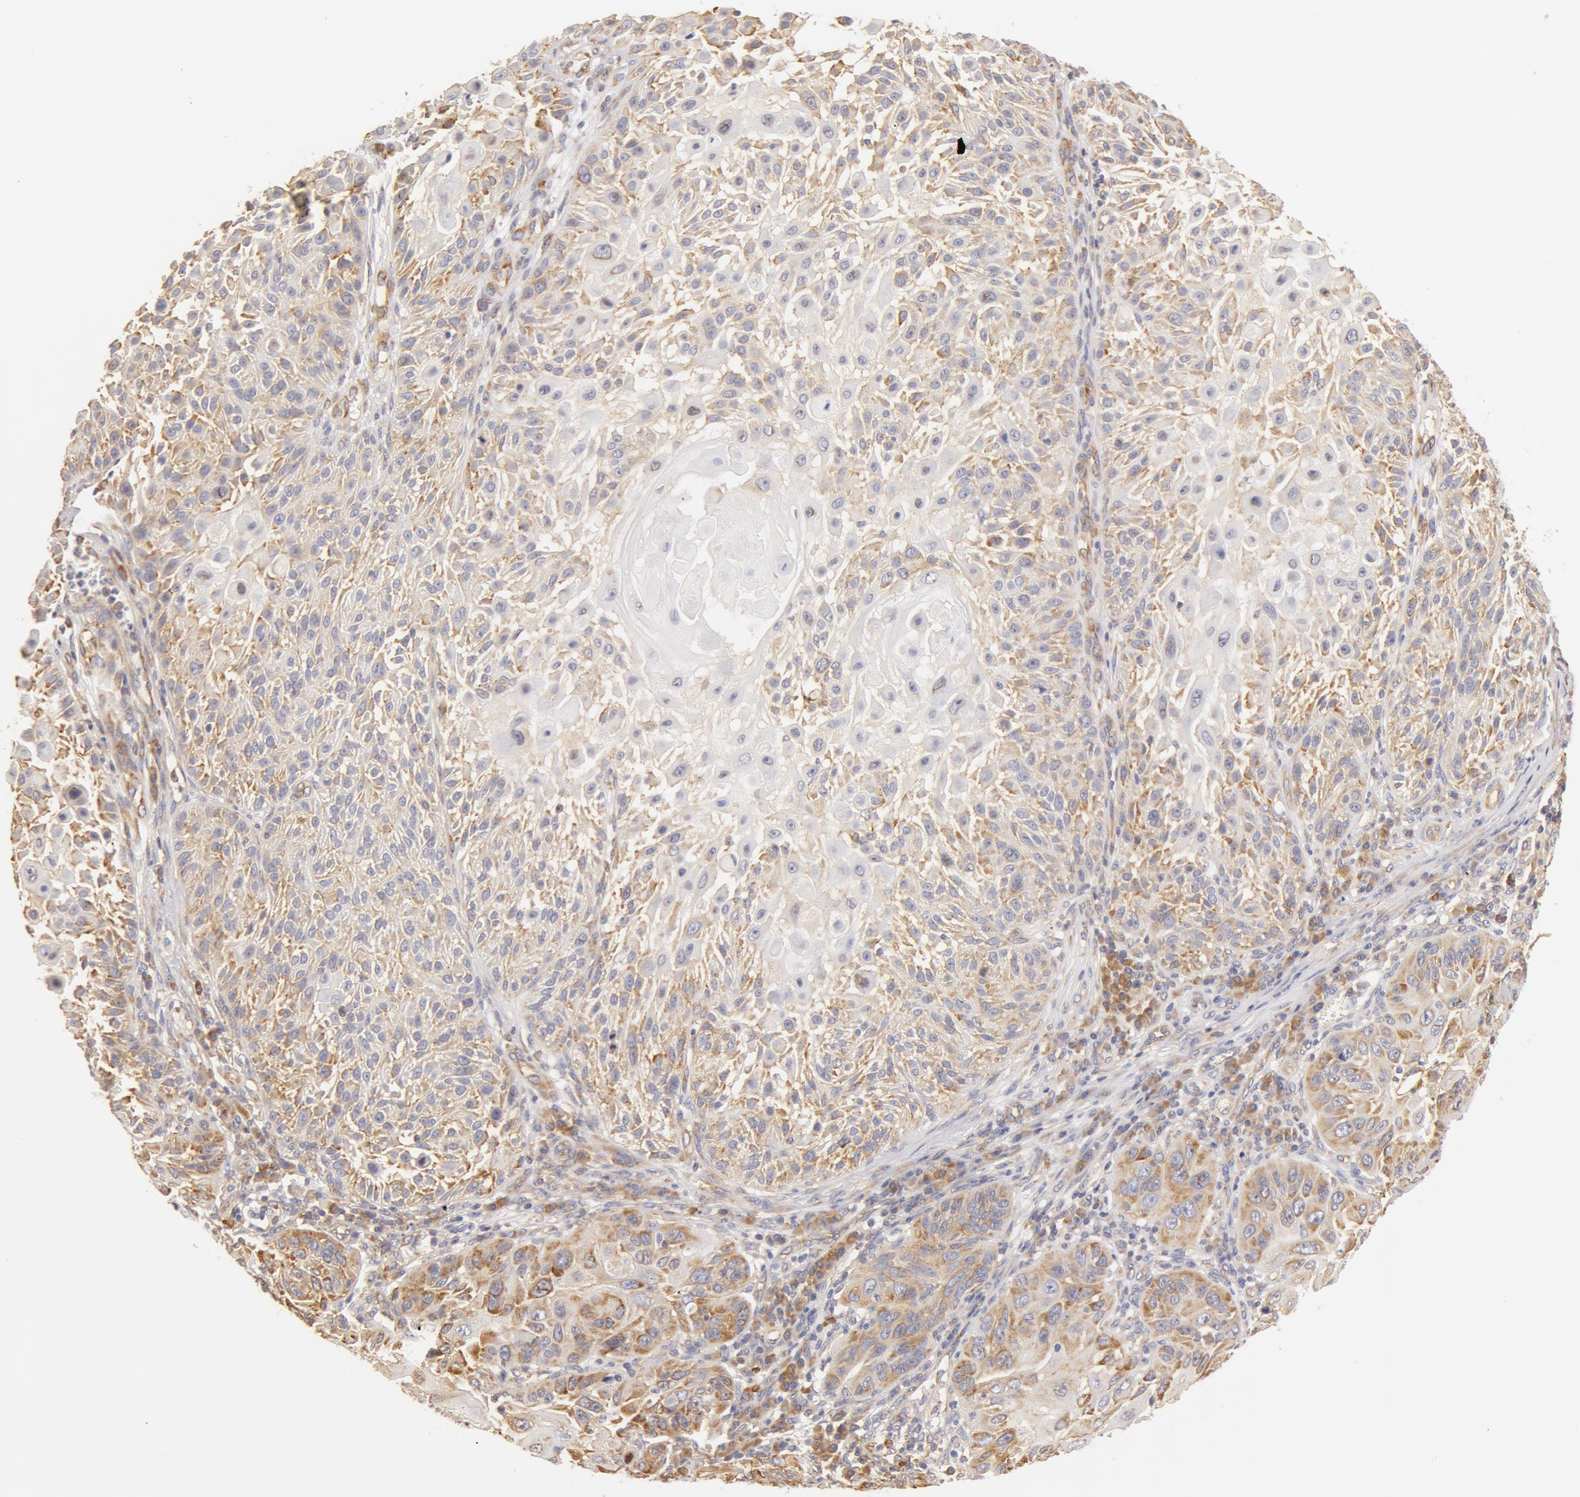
{"staining": {"intensity": "weak", "quantity": ">75%", "location": "cytoplasmic/membranous"}, "tissue": "skin cancer", "cell_type": "Tumor cells", "image_type": "cancer", "snomed": [{"axis": "morphology", "description": "Squamous cell carcinoma, NOS"}, {"axis": "topography", "description": "Skin"}], "caption": "DAB (3,3'-diaminobenzidine) immunohistochemical staining of human skin cancer (squamous cell carcinoma) displays weak cytoplasmic/membranous protein positivity in about >75% of tumor cells. Nuclei are stained in blue.", "gene": "DDX3Y", "patient": {"sex": "female", "age": 89}}